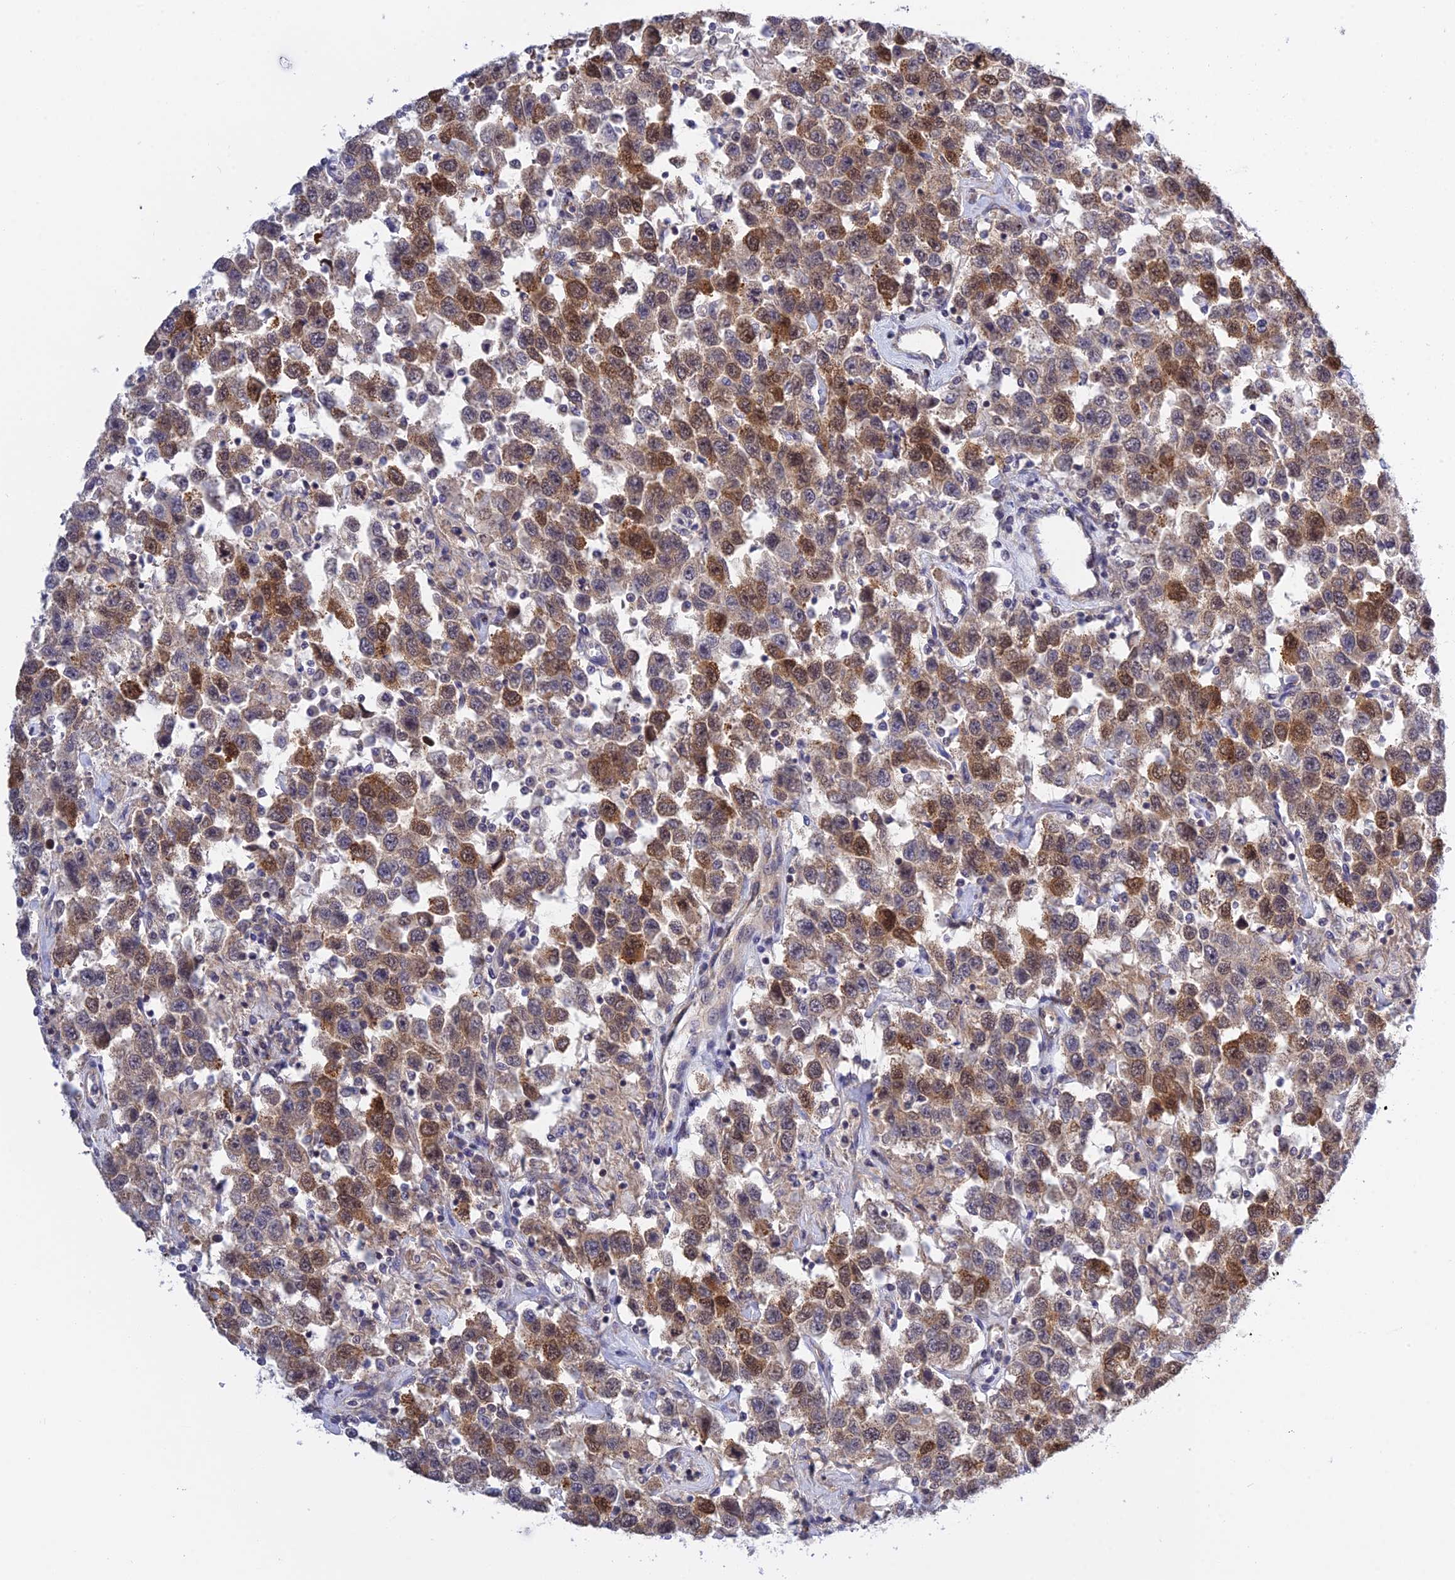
{"staining": {"intensity": "moderate", "quantity": ">75%", "location": "cytoplasmic/membranous,nuclear"}, "tissue": "testis cancer", "cell_type": "Tumor cells", "image_type": "cancer", "snomed": [{"axis": "morphology", "description": "Seminoma, NOS"}, {"axis": "topography", "description": "Testis"}], "caption": "Seminoma (testis) stained for a protein reveals moderate cytoplasmic/membranous and nuclear positivity in tumor cells. (Brightfield microscopy of DAB IHC at high magnification).", "gene": "TCEA1", "patient": {"sex": "male", "age": 41}}